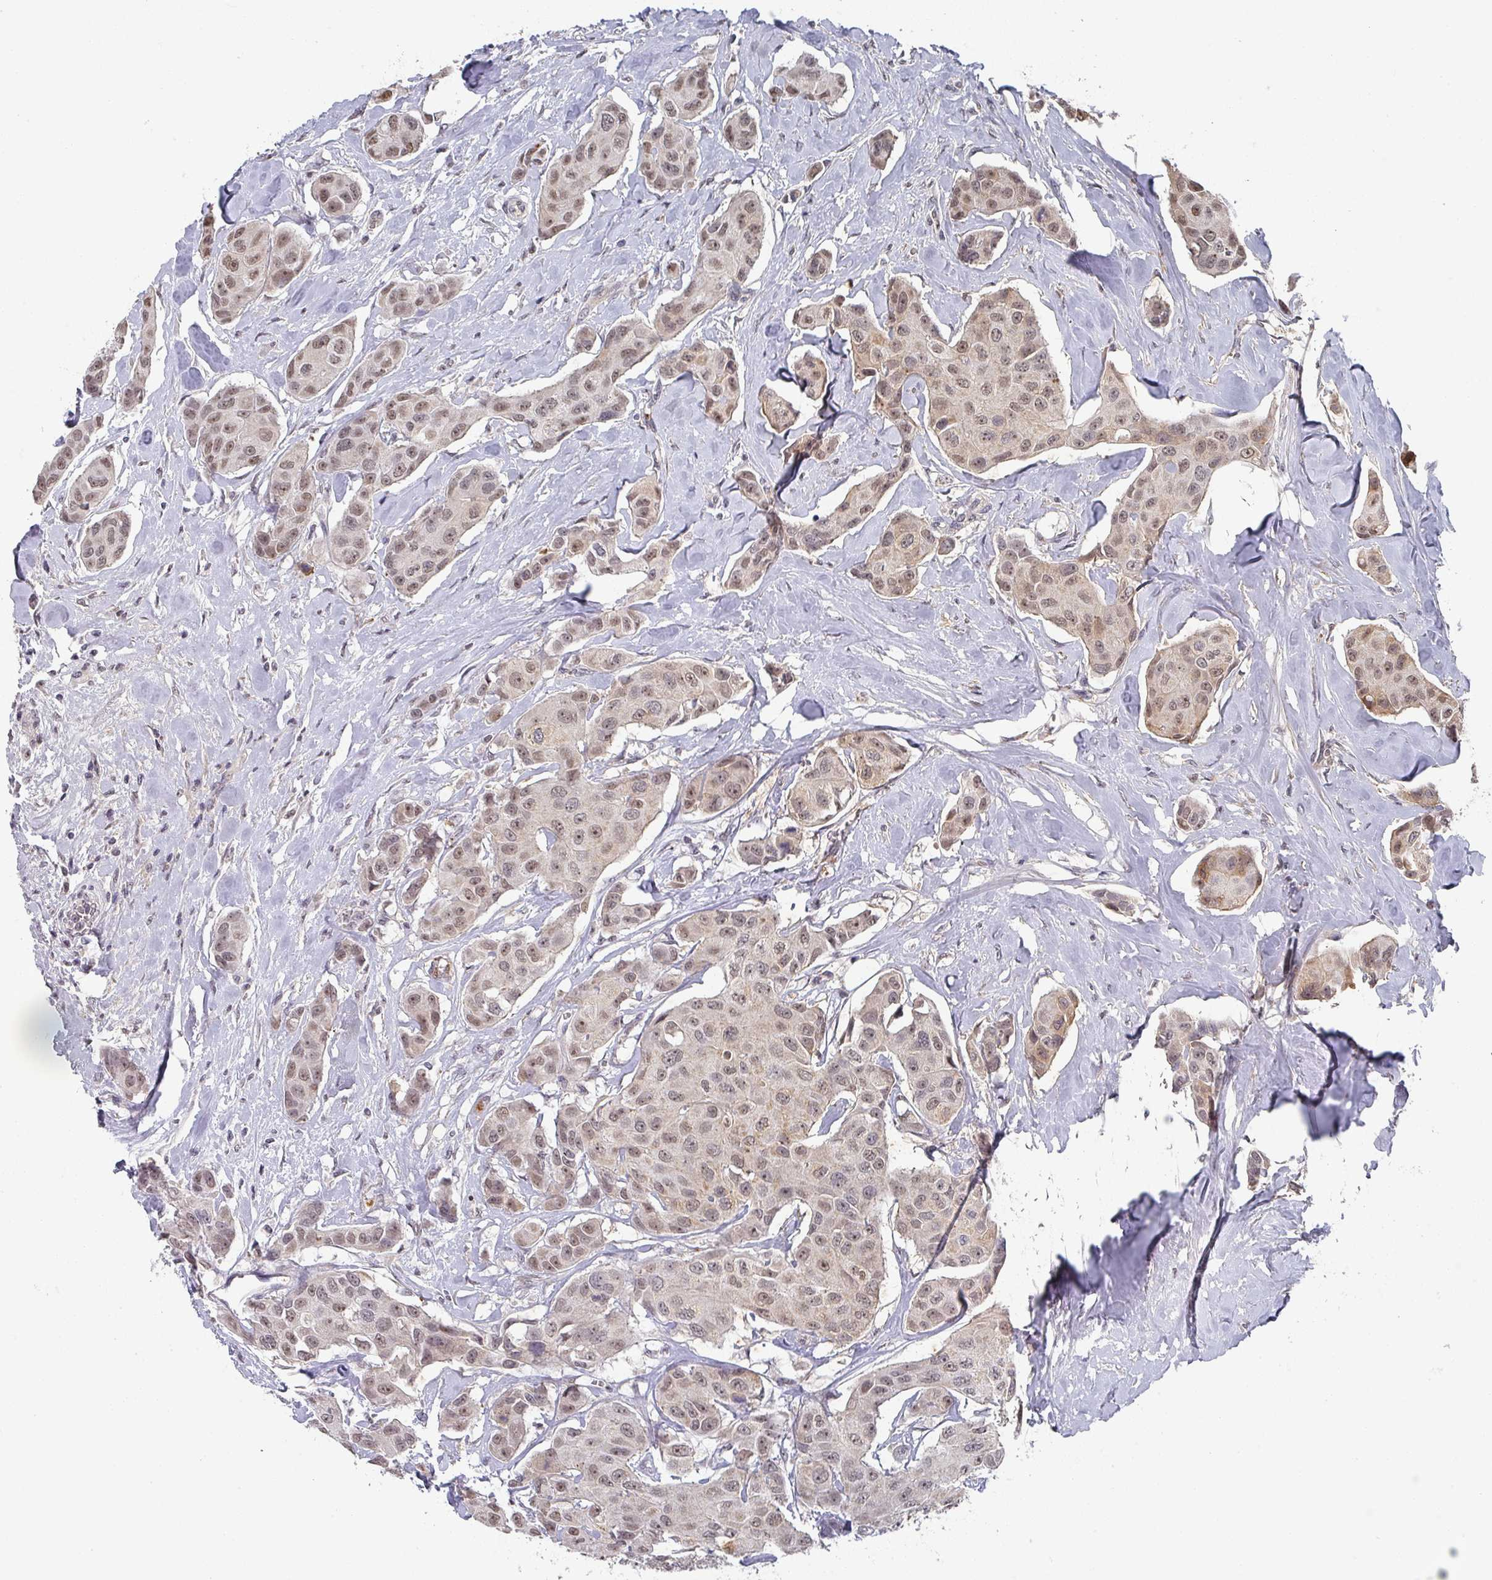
{"staining": {"intensity": "moderate", "quantity": ">75%", "location": "nuclear"}, "tissue": "breast cancer", "cell_type": "Tumor cells", "image_type": "cancer", "snomed": [{"axis": "morphology", "description": "Duct carcinoma"}, {"axis": "topography", "description": "Breast"}, {"axis": "topography", "description": "Lymph node"}], "caption": "The immunohistochemical stain labels moderate nuclear staining in tumor cells of breast infiltrating ductal carcinoma tissue. The protein is shown in brown color, while the nuclei are stained blue.", "gene": "ZNF654", "patient": {"sex": "female", "age": 80}}